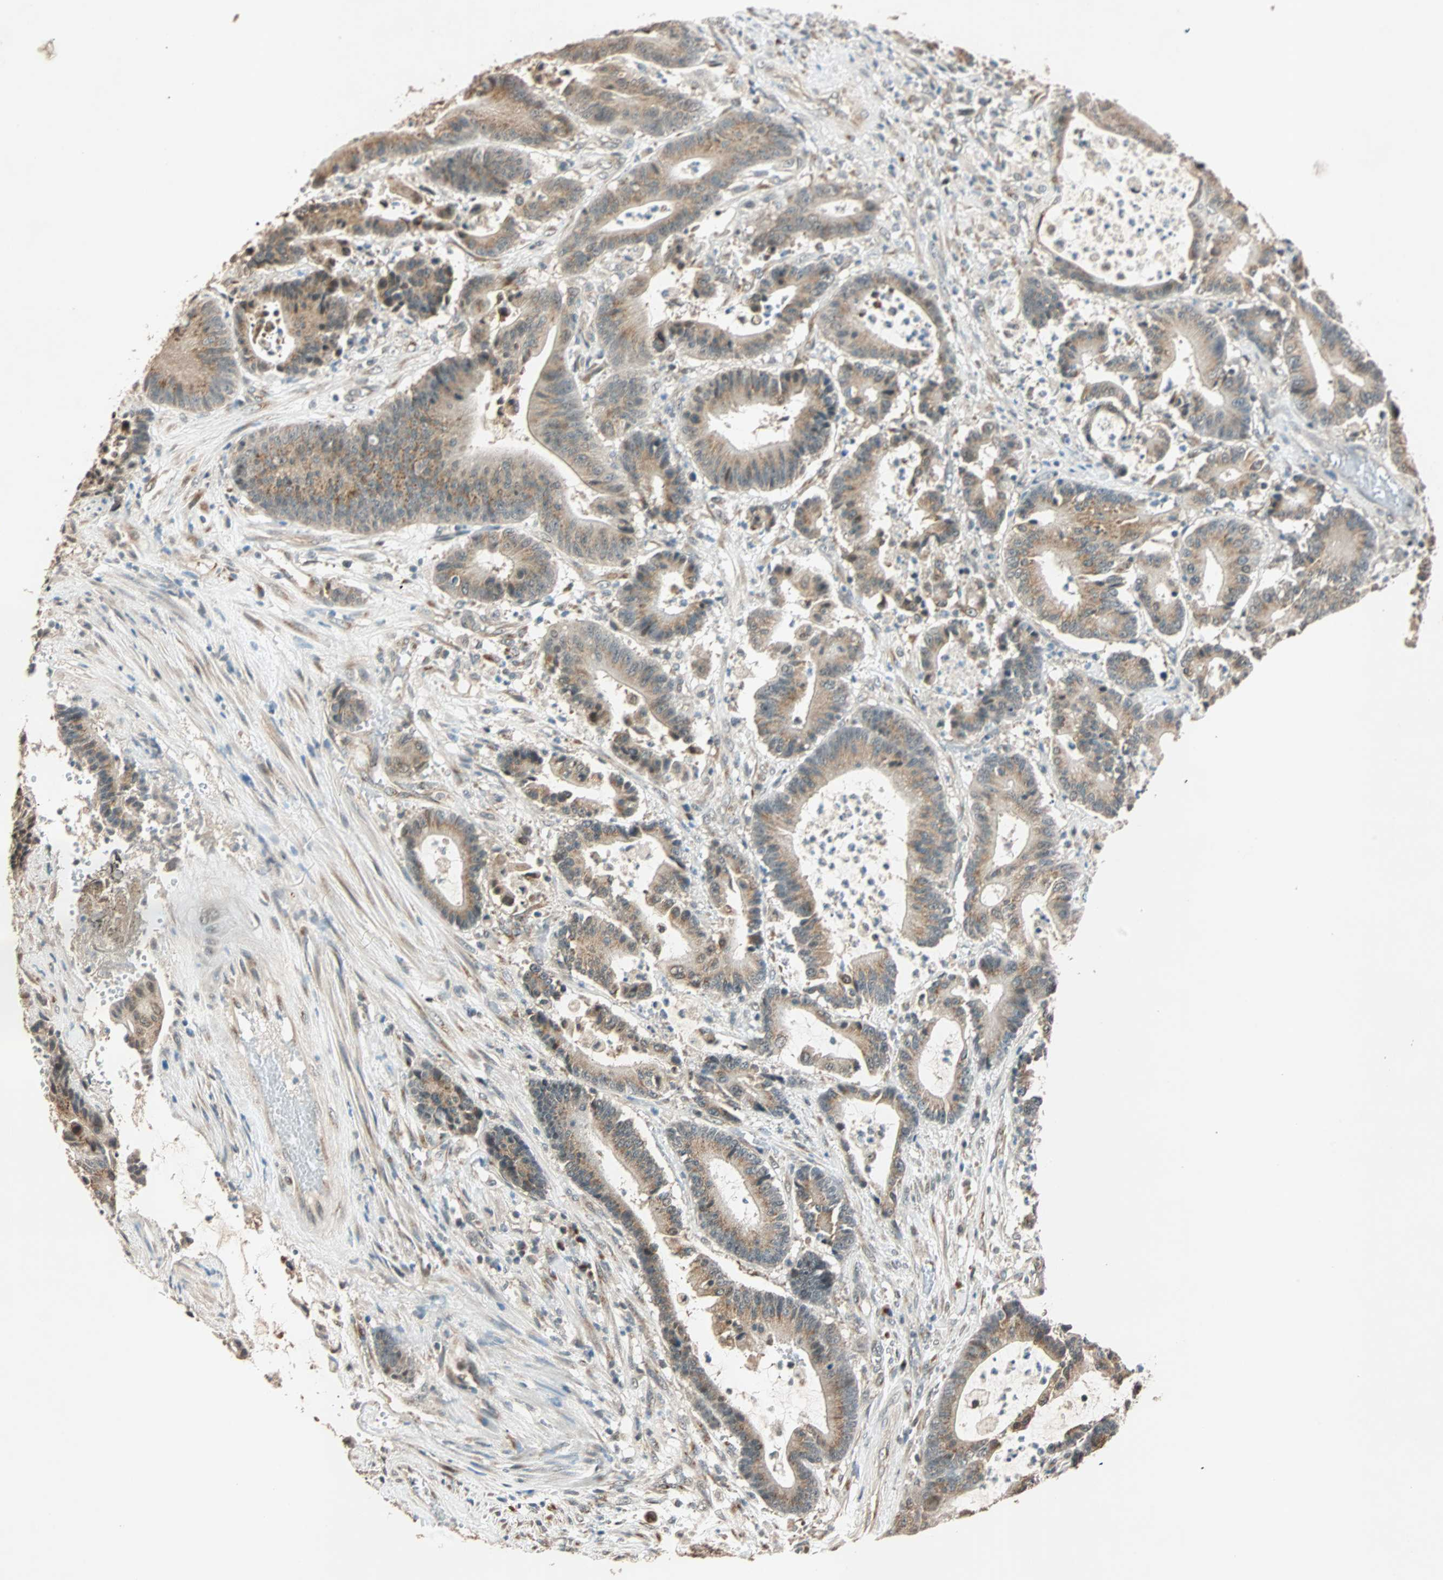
{"staining": {"intensity": "weak", "quantity": ">75%", "location": "cytoplasmic/membranous"}, "tissue": "colorectal cancer", "cell_type": "Tumor cells", "image_type": "cancer", "snomed": [{"axis": "morphology", "description": "Adenocarcinoma, NOS"}, {"axis": "topography", "description": "Colon"}], "caption": "Brown immunohistochemical staining in human adenocarcinoma (colorectal) displays weak cytoplasmic/membranous staining in approximately >75% of tumor cells.", "gene": "PRDM2", "patient": {"sex": "female", "age": 84}}